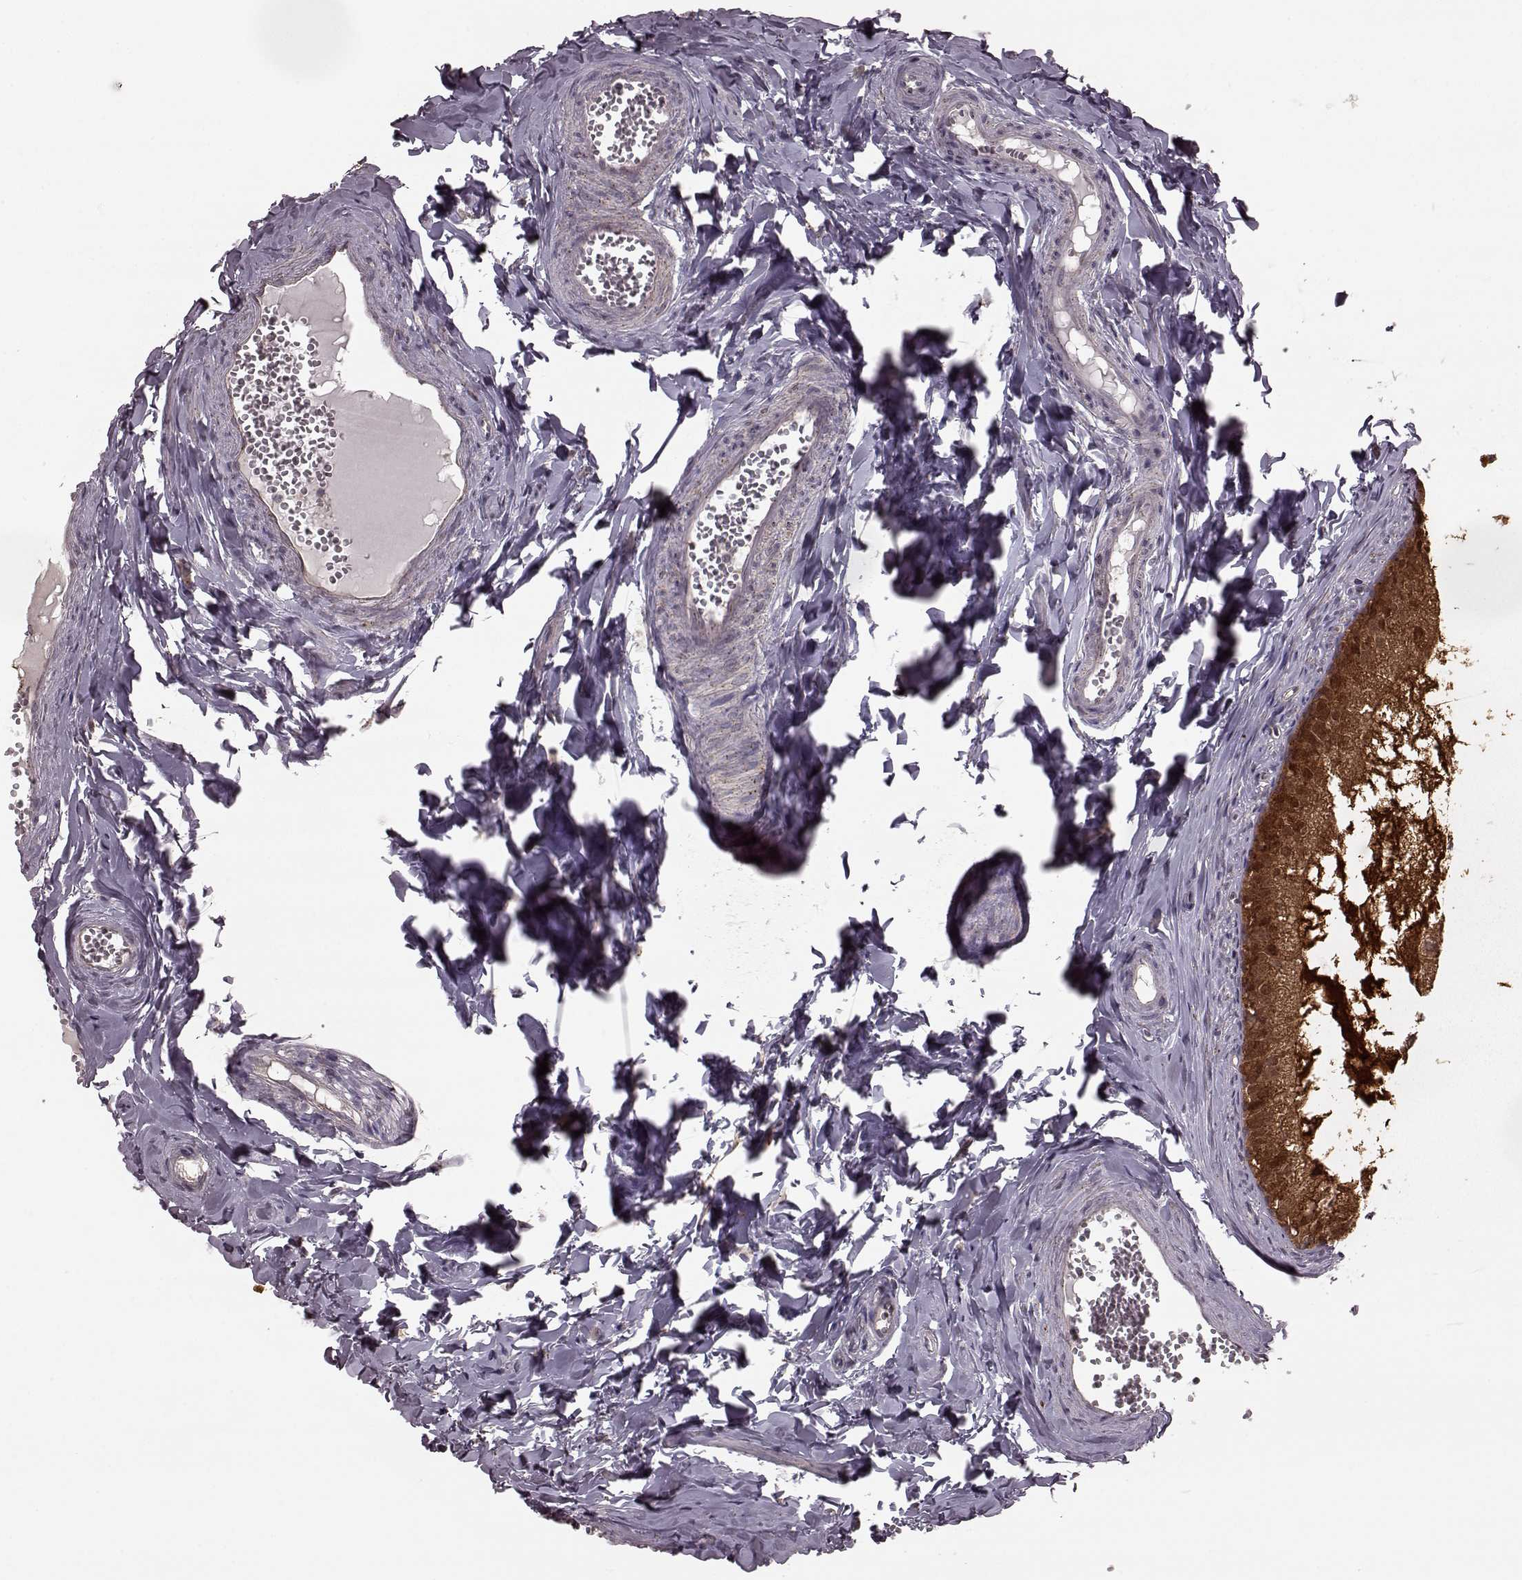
{"staining": {"intensity": "strong", "quantity": "25%-75%", "location": "cytoplasmic/membranous,nuclear"}, "tissue": "epididymis", "cell_type": "Glandular cells", "image_type": "normal", "snomed": [{"axis": "morphology", "description": "Normal tissue, NOS"}, {"axis": "topography", "description": "Epididymis"}], "caption": "Strong cytoplasmic/membranous,nuclear staining is appreciated in about 25%-75% of glandular cells in unremarkable epididymis. Immunohistochemistry stains the protein of interest in brown and the nuclei are stained blue.", "gene": "GSS", "patient": {"sex": "male", "age": 45}}